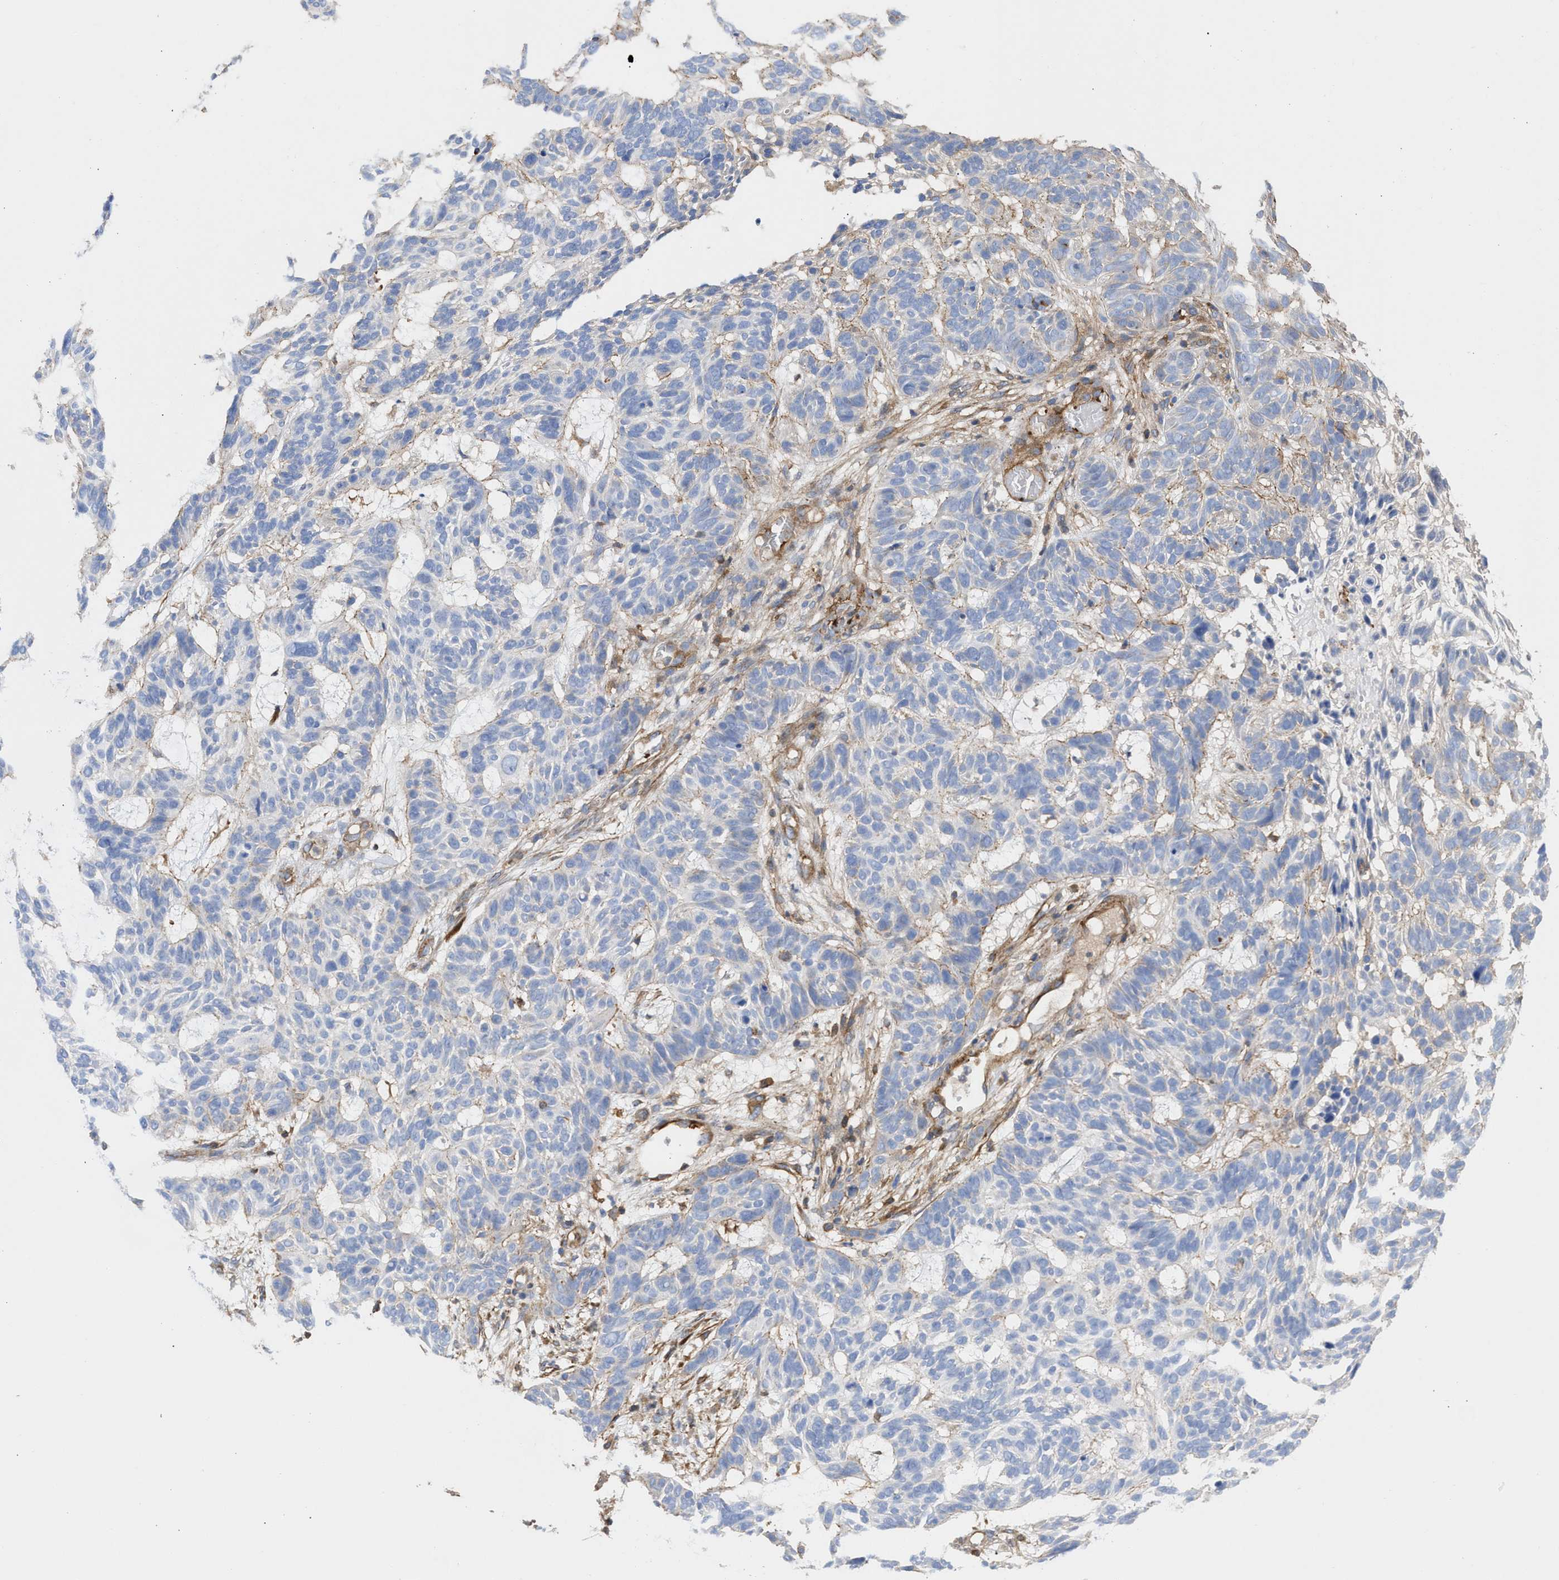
{"staining": {"intensity": "negative", "quantity": "none", "location": "none"}, "tissue": "skin cancer", "cell_type": "Tumor cells", "image_type": "cancer", "snomed": [{"axis": "morphology", "description": "Basal cell carcinoma"}, {"axis": "topography", "description": "Skin"}], "caption": "Skin cancer was stained to show a protein in brown. There is no significant expression in tumor cells.", "gene": "HS3ST5", "patient": {"sex": "male", "age": 85}}